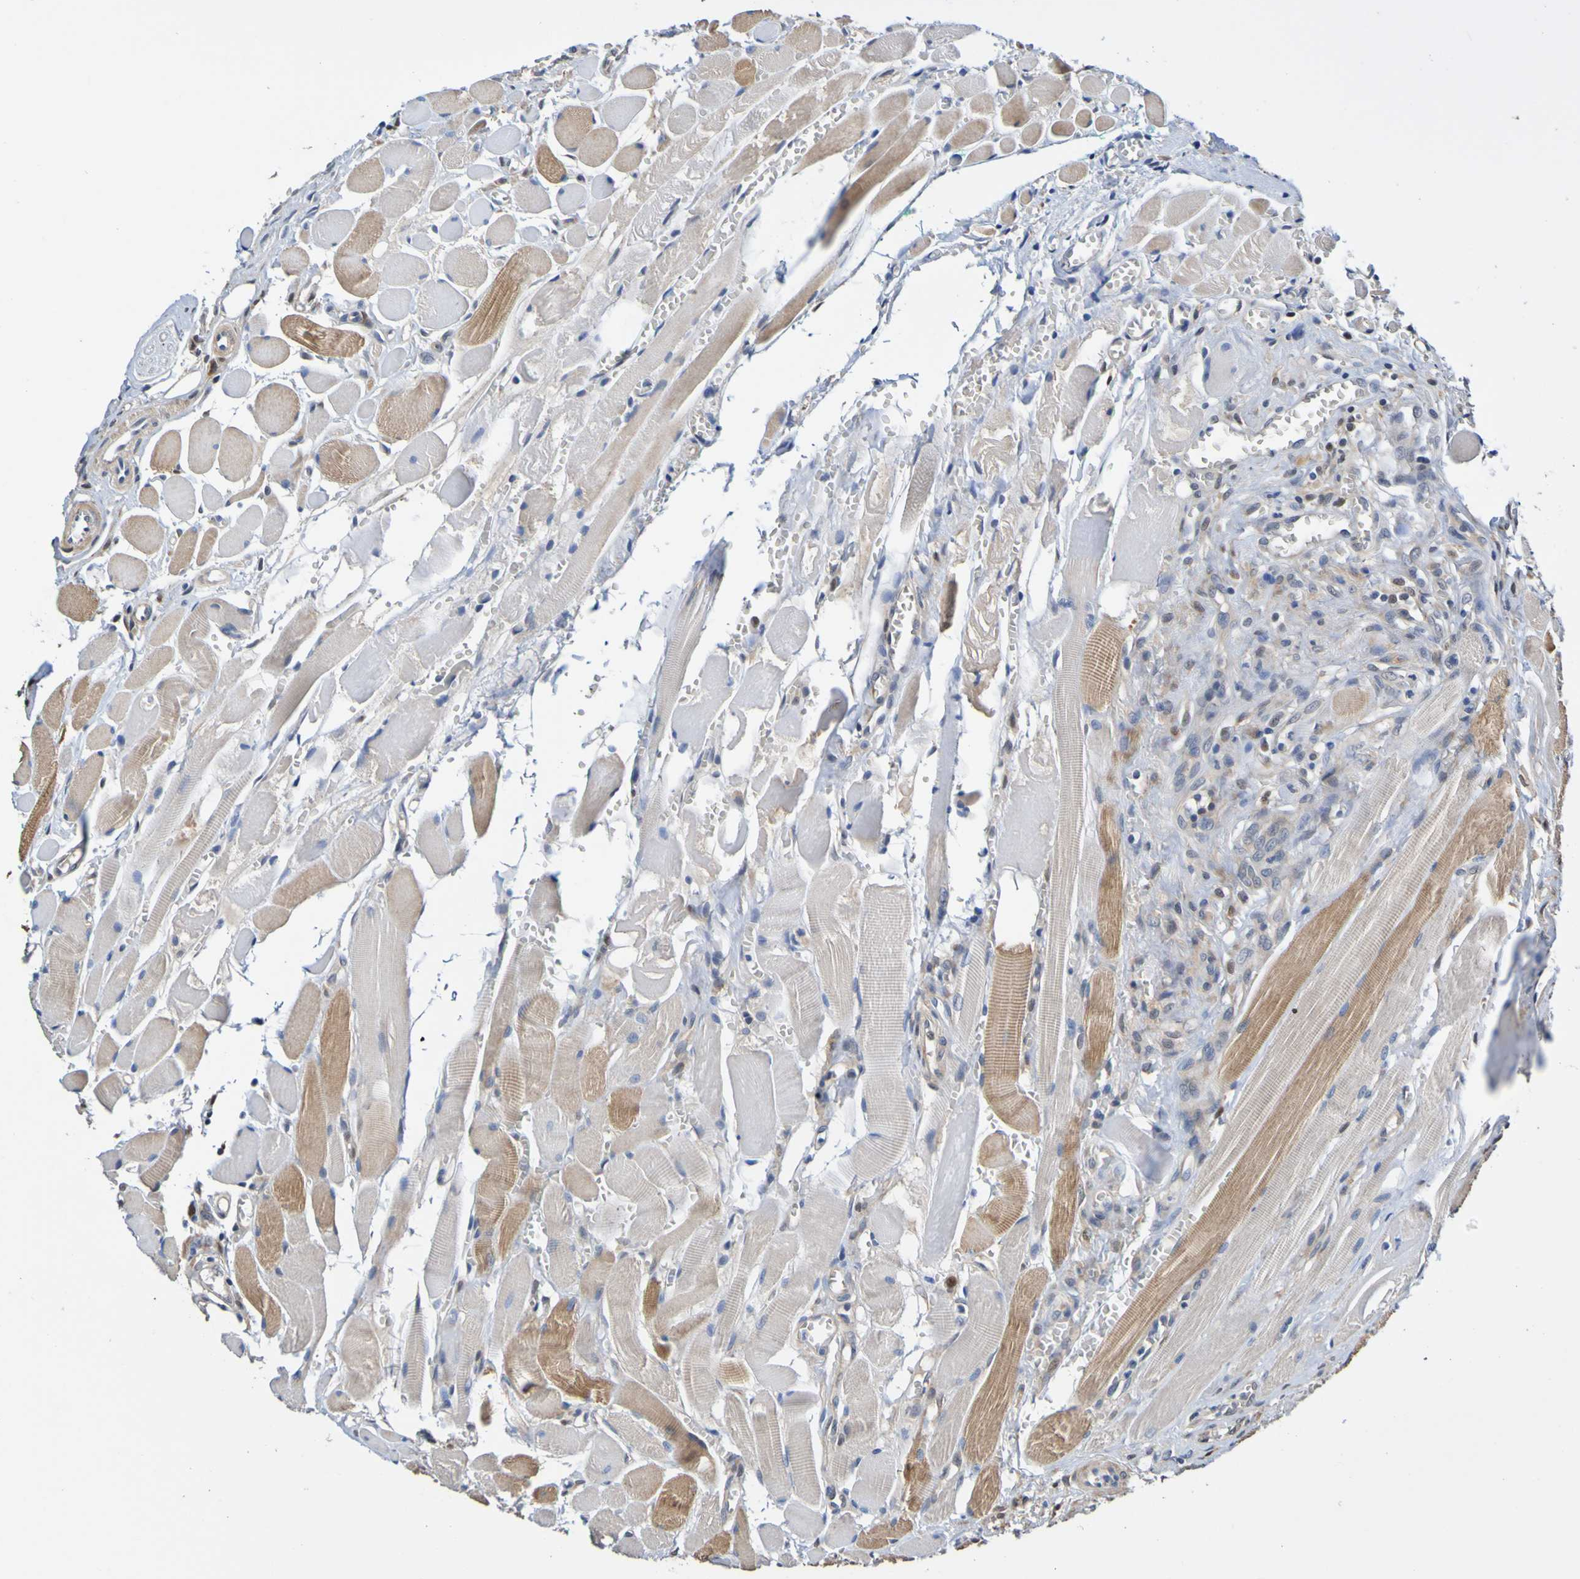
{"staining": {"intensity": "weak", "quantity": ">75%", "location": "cytoplasmic/membranous"}, "tissue": "head and neck cancer", "cell_type": "Tumor cells", "image_type": "cancer", "snomed": [{"axis": "morphology", "description": "Squamous cell carcinoma, NOS"}, {"axis": "topography", "description": "Oral tissue"}, {"axis": "topography", "description": "Head-Neck"}], "caption": "Immunohistochemical staining of squamous cell carcinoma (head and neck) displays low levels of weak cytoplasmic/membranous protein staining in approximately >75% of tumor cells.", "gene": "METAP2", "patient": {"sex": "female", "age": 50}}